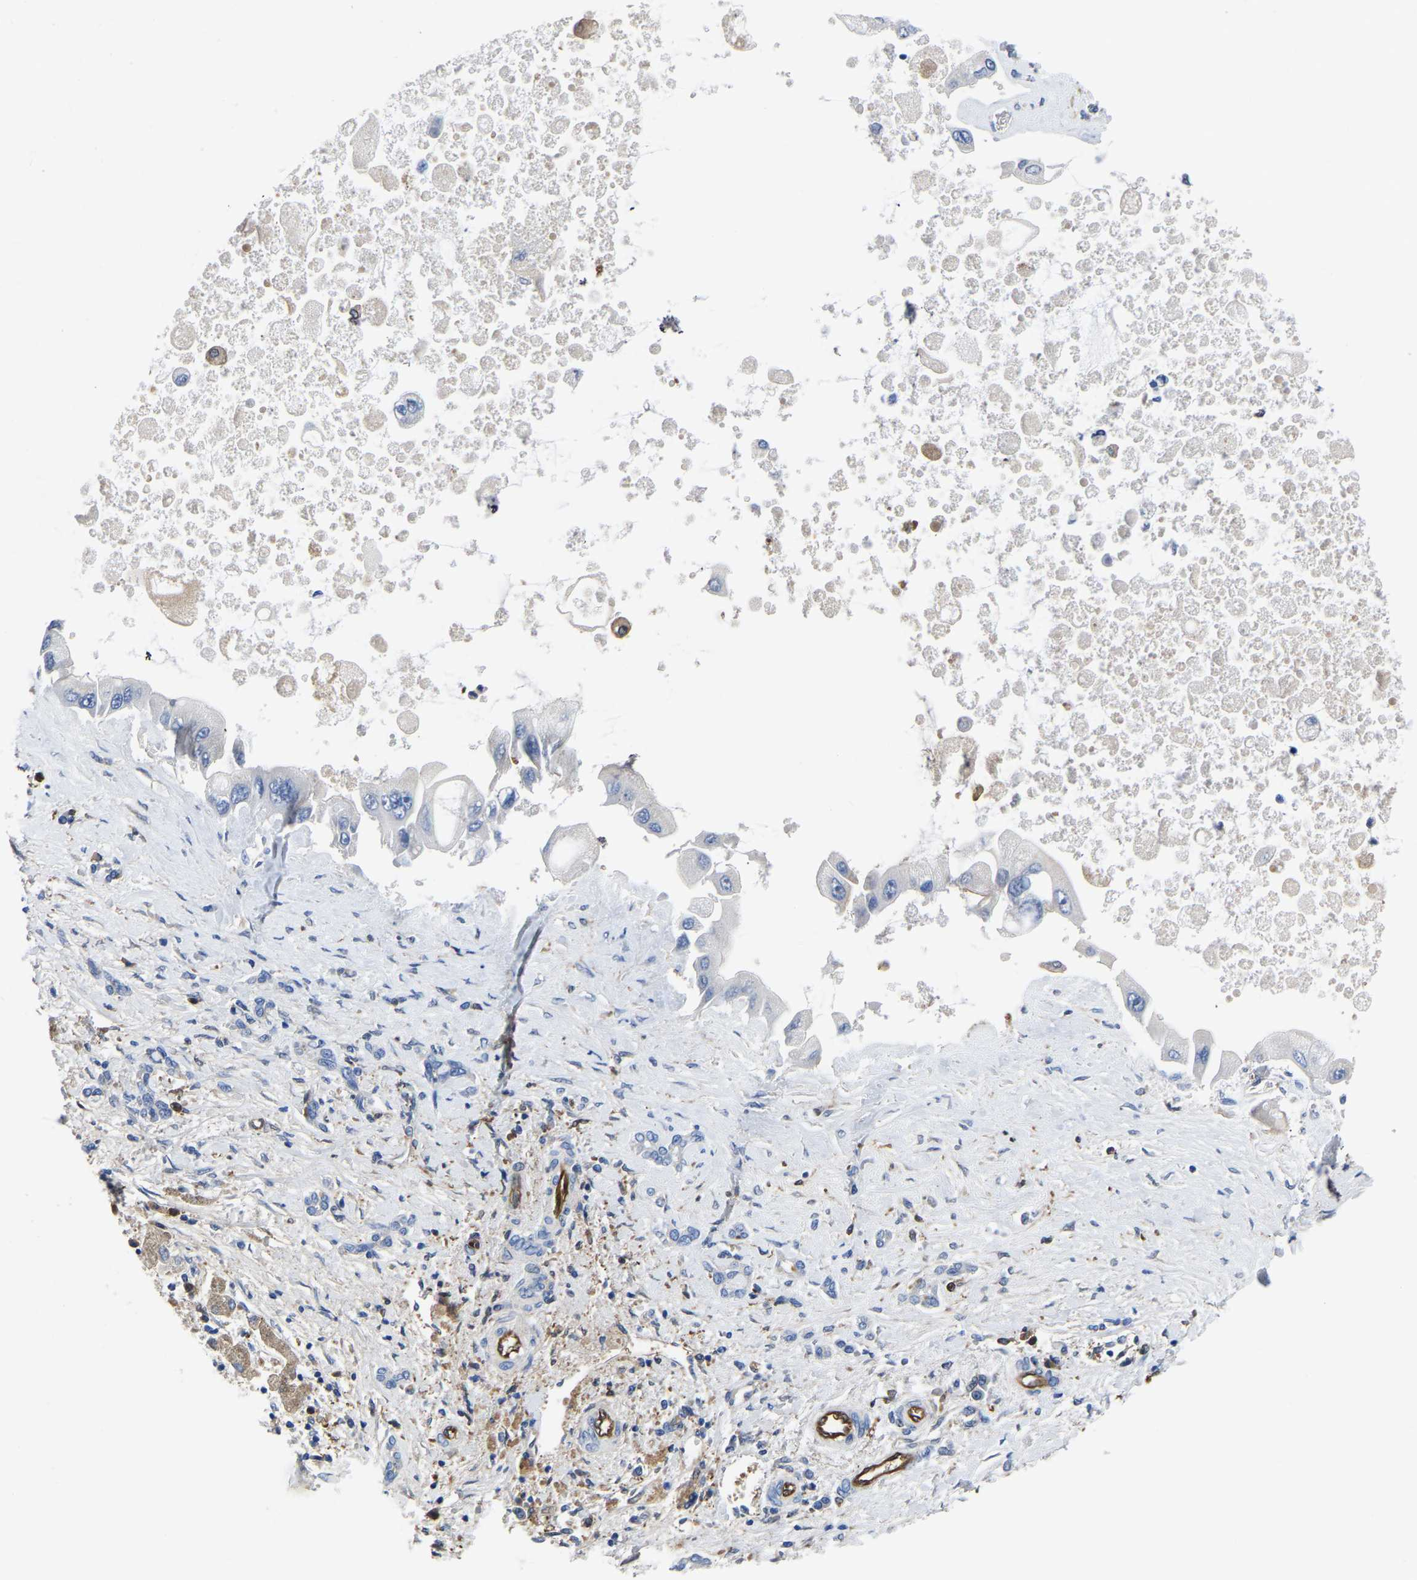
{"staining": {"intensity": "negative", "quantity": "none", "location": "none"}, "tissue": "liver cancer", "cell_type": "Tumor cells", "image_type": "cancer", "snomed": [{"axis": "morphology", "description": "Cholangiocarcinoma"}, {"axis": "topography", "description": "Liver"}], "caption": "A photomicrograph of human liver cancer (cholangiocarcinoma) is negative for staining in tumor cells.", "gene": "ATG2B", "patient": {"sex": "male", "age": 50}}